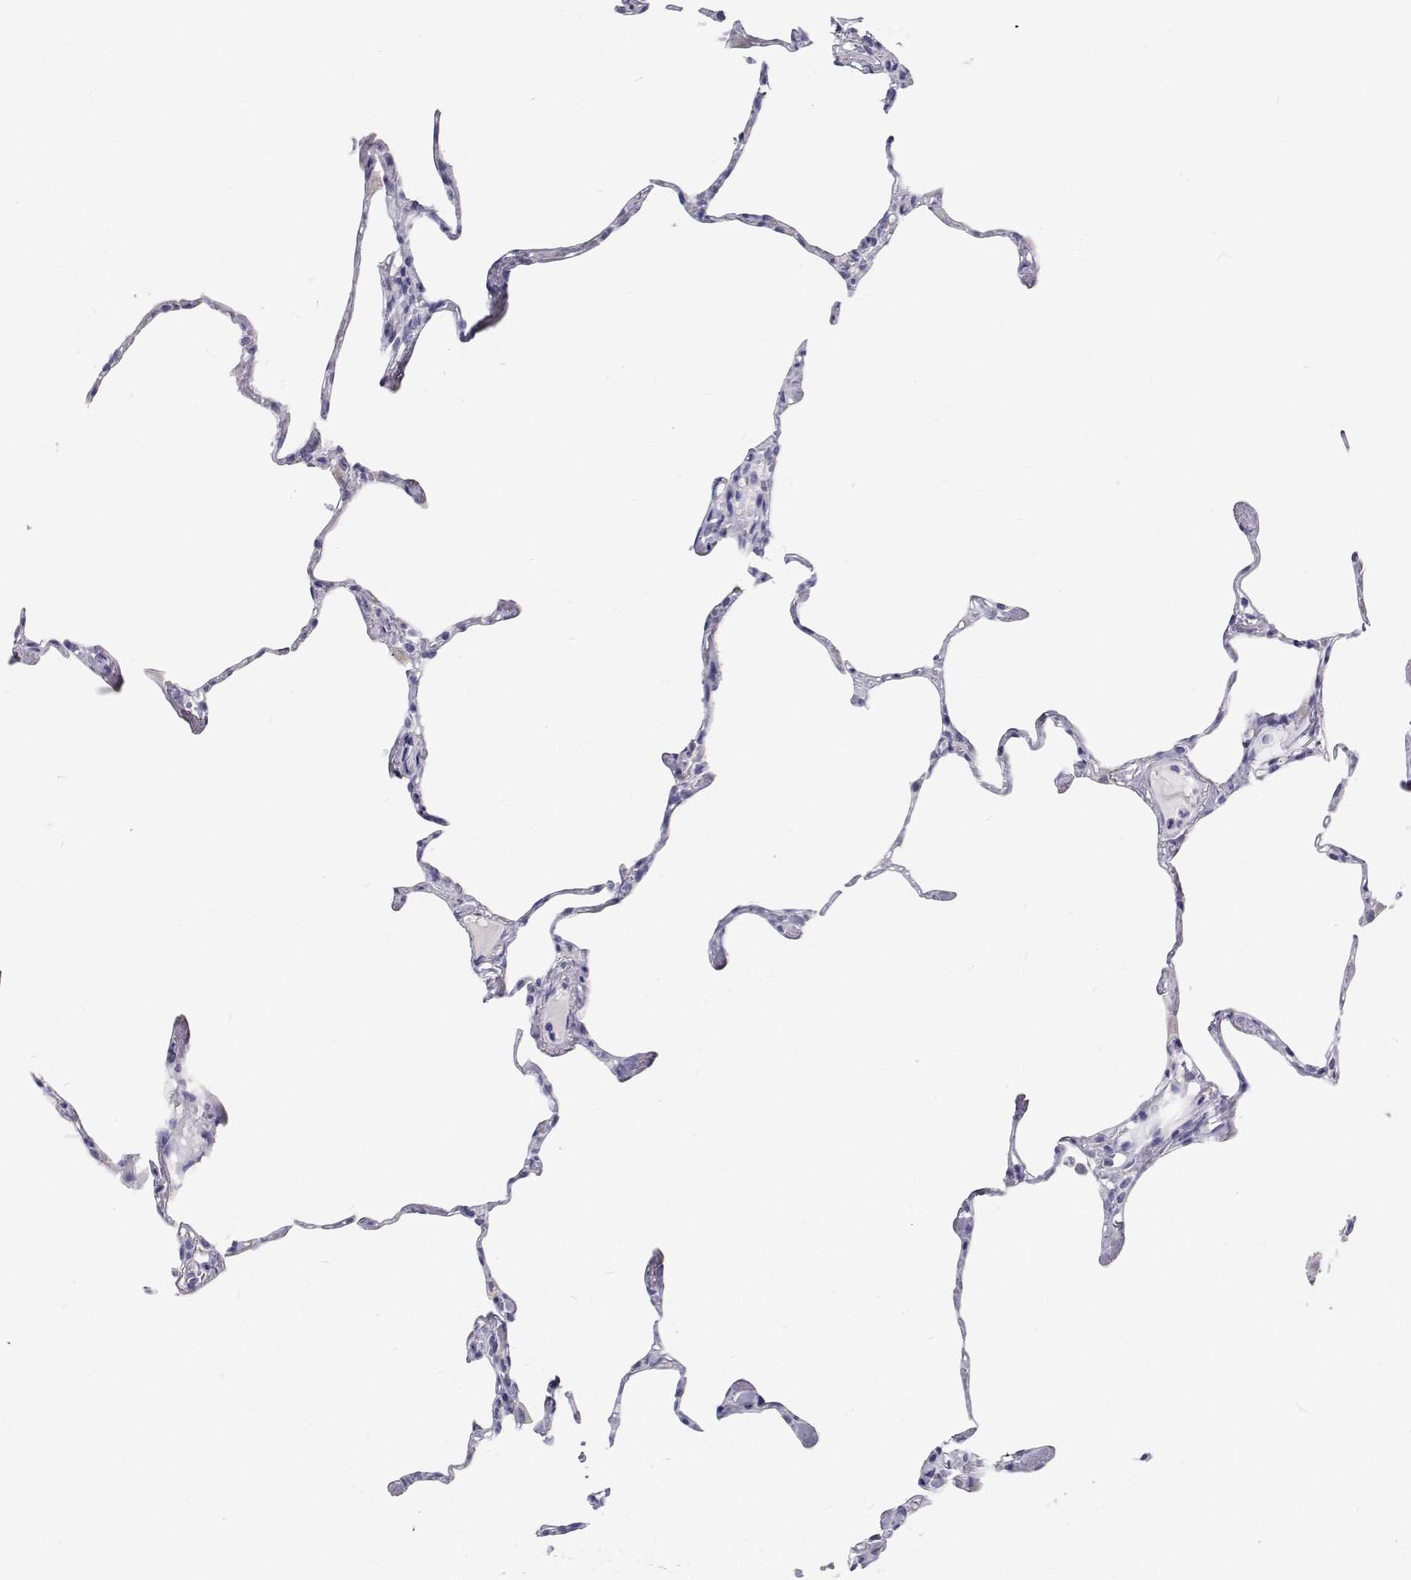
{"staining": {"intensity": "negative", "quantity": "none", "location": "none"}, "tissue": "lung", "cell_type": "Alveolar cells", "image_type": "normal", "snomed": [{"axis": "morphology", "description": "Normal tissue, NOS"}, {"axis": "topography", "description": "Lung"}], "caption": "This is an IHC micrograph of benign lung. There is no expression in alveolar cells.", "gene": "NCR2", "patient": {"sex": "male", "age": 65}}